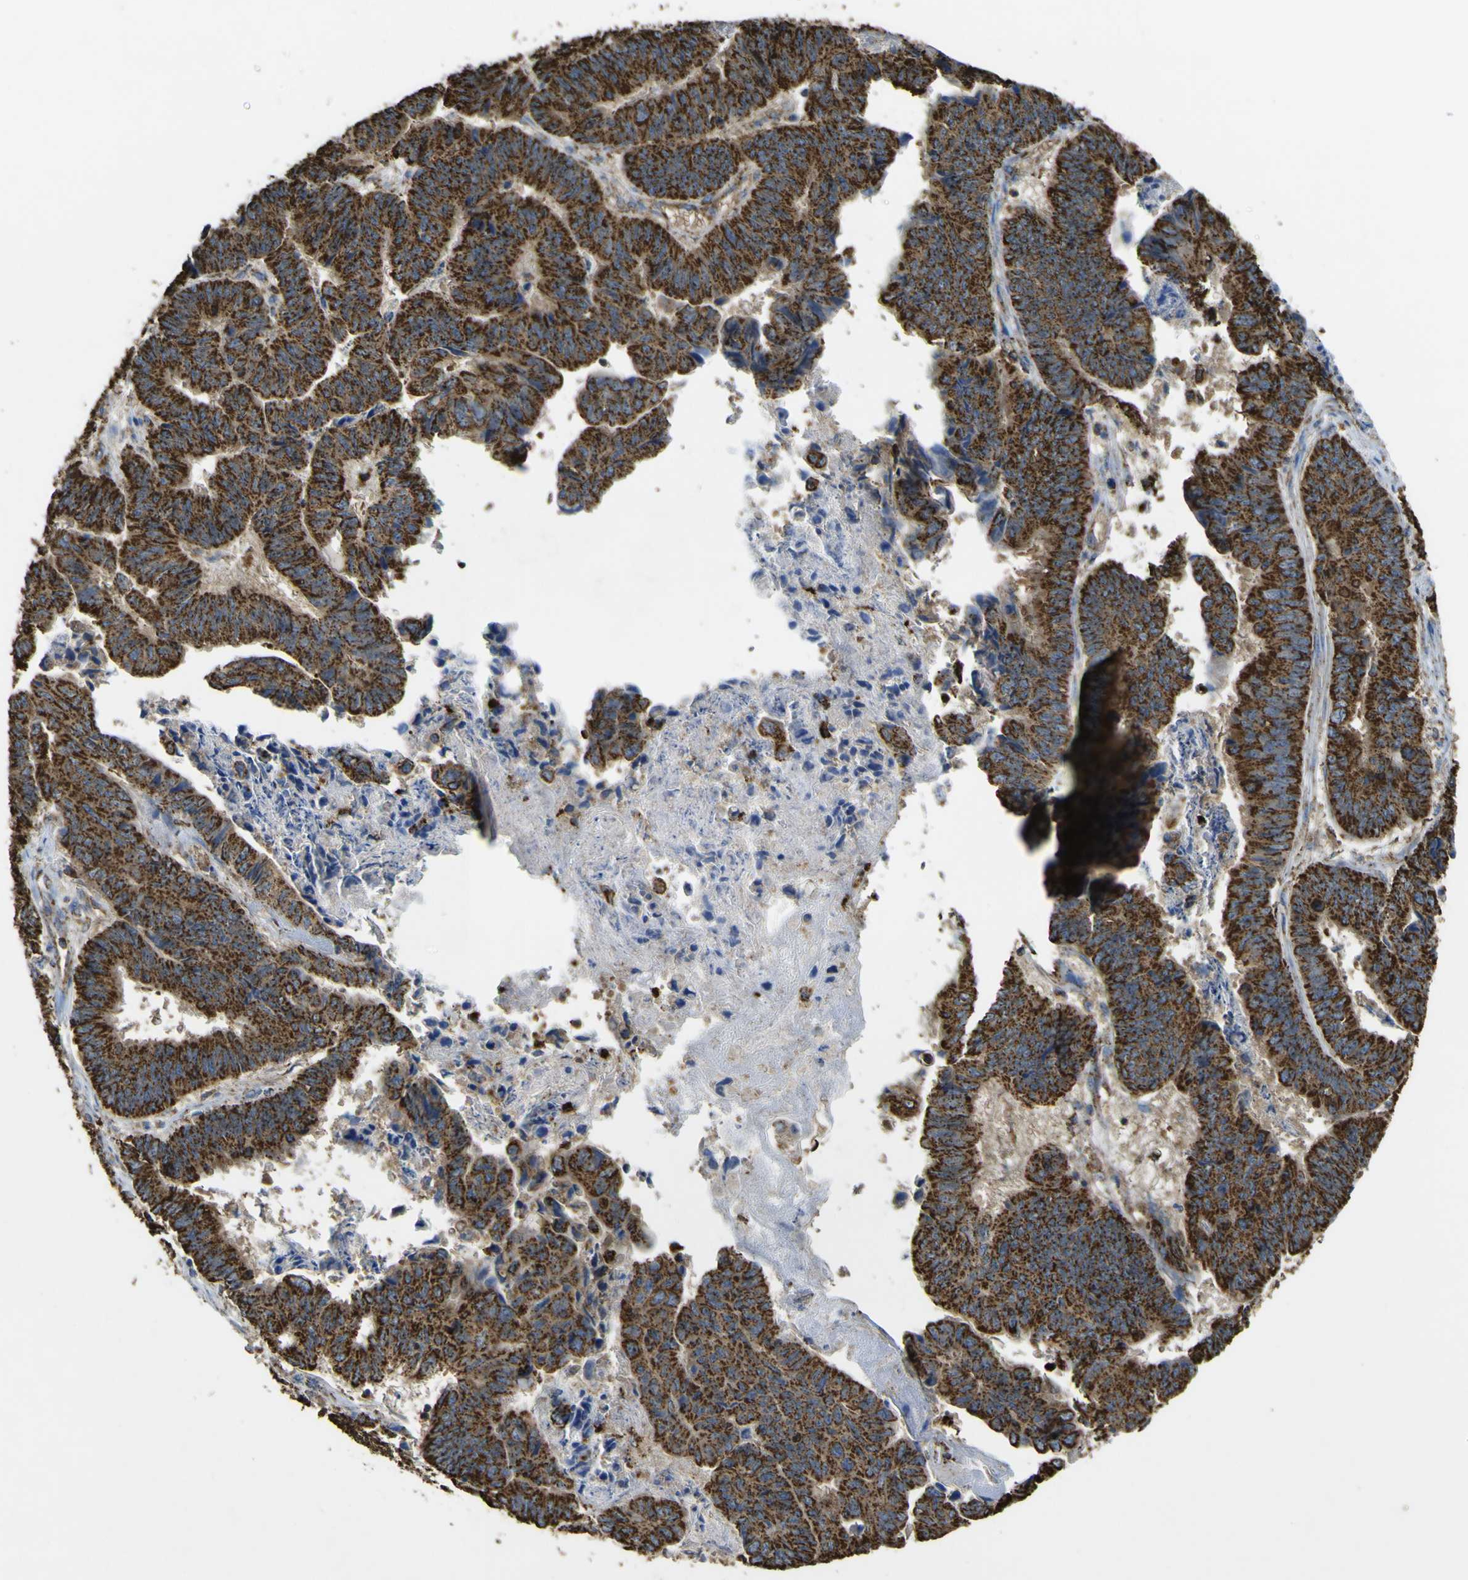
{"staining": {"intensity": "strong", "quantity": ">75%", "location": "cytoplasmic/membranous"}, "tissue": "stomach cancer", "cell_type": "Tumor cells", "image_type": "cancer", "snomed": [{"axis": "morphology", "description": "Adenocarcinoma, NOS"}, {"axis": "topography", "description": "Stomach, lower"}], "caption": "DAB (3,3'-diaminobenzidine) immunohistochemical staining of human stomach cancer reveals strong cytoplasmic/membranous protein staining in approximately >75% of tumor cells. The staining was performed using DAB, with brown indicating positive protein expression. Nuclei are stained blue with hematoxylin.", "gene": "ACSL3", "patient": {"sex": "male", "age": 77}}